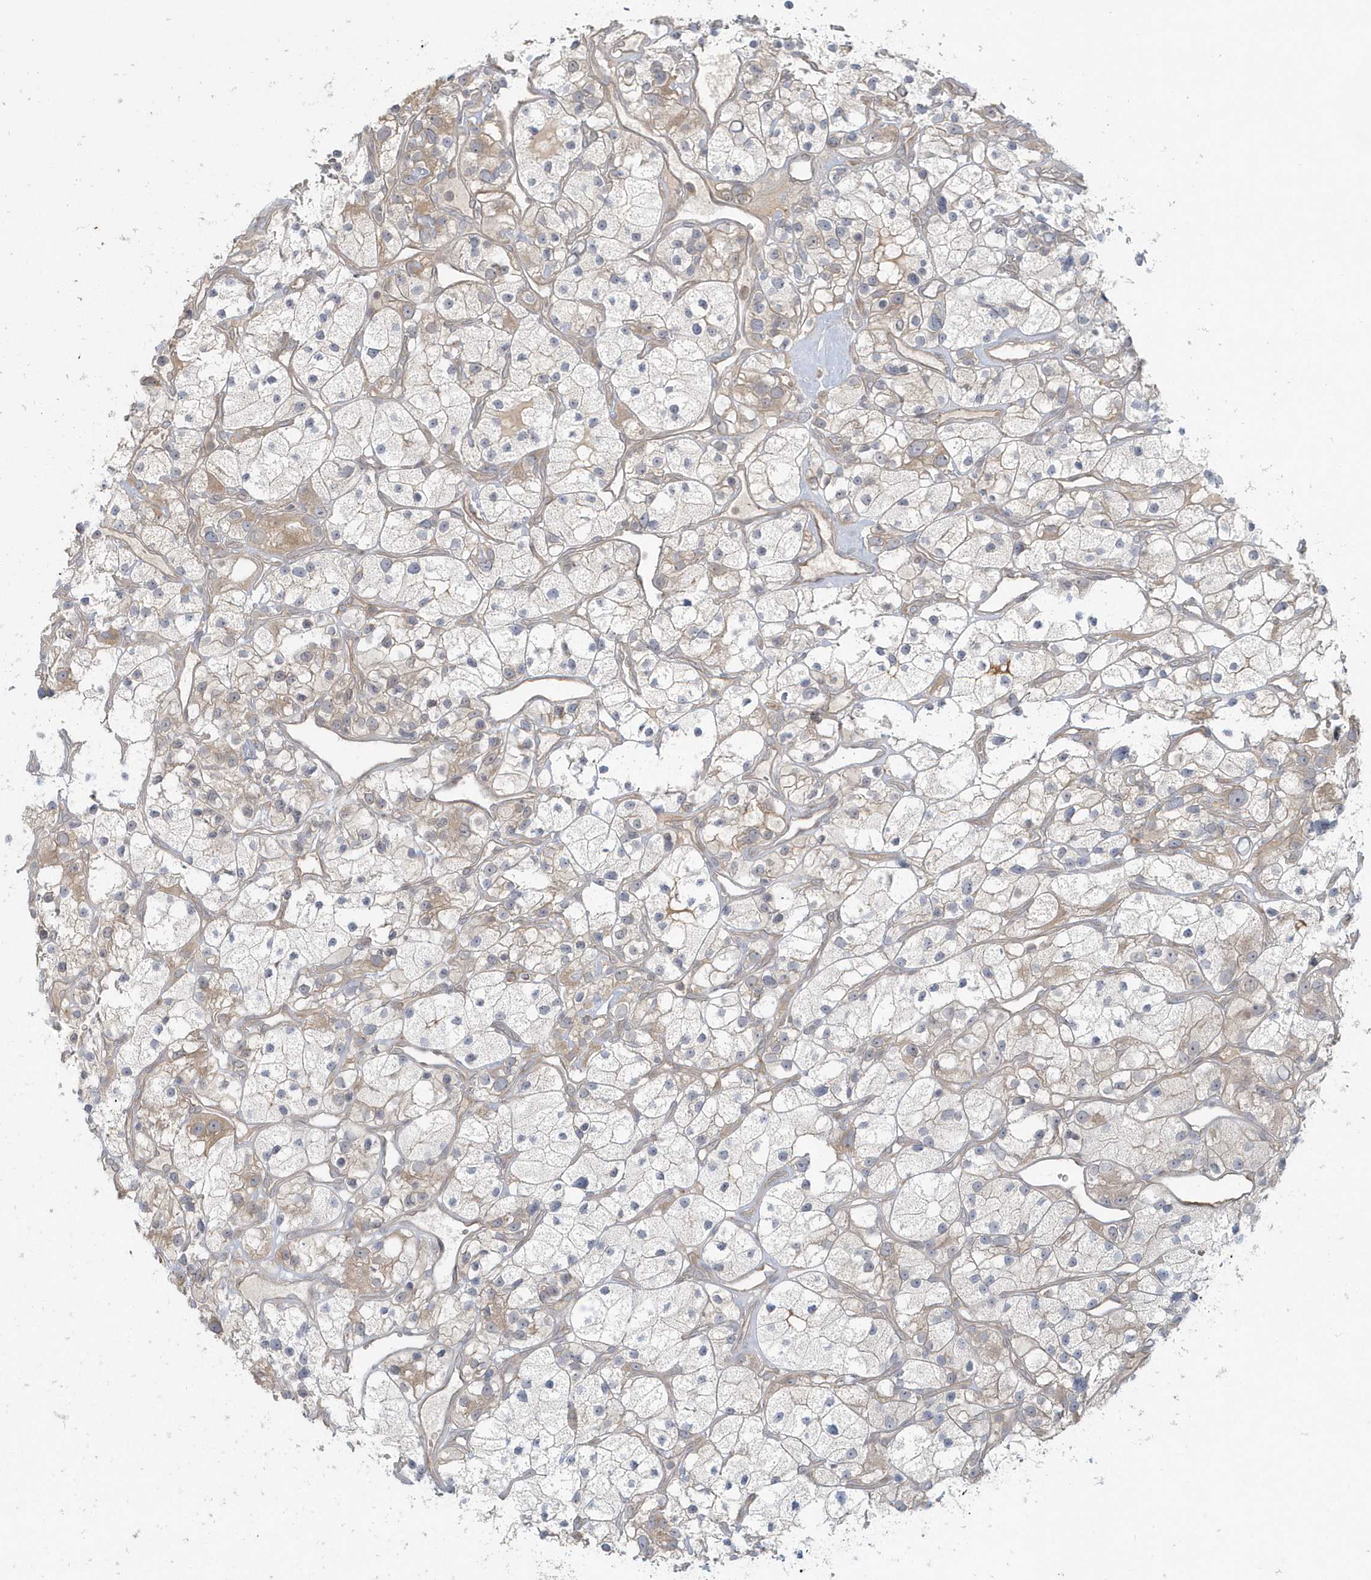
{"staining": {"intensity": "weak", "quantity": "25%-75%", "location": "cytoplasmic/membranous"}, "tissue": "renal cancer", "cell_type": "Tumor cells", "image_type": "cancer", "snomed": [{"axis": "morphology", "description": "Adenocarcinoma, NOS"}, {"axis": "topography", "description": "Kidney"}], "caption": "High-power microscopy captured an immunohistochemistry (IHC) histopathology image of renal cancer, revealing weak cytoplasmic/membranous expression in approximately 25%-75% of tumor cells.", "gene": "BLTP3A", "patient": {"sex": "female", "age": 57}}